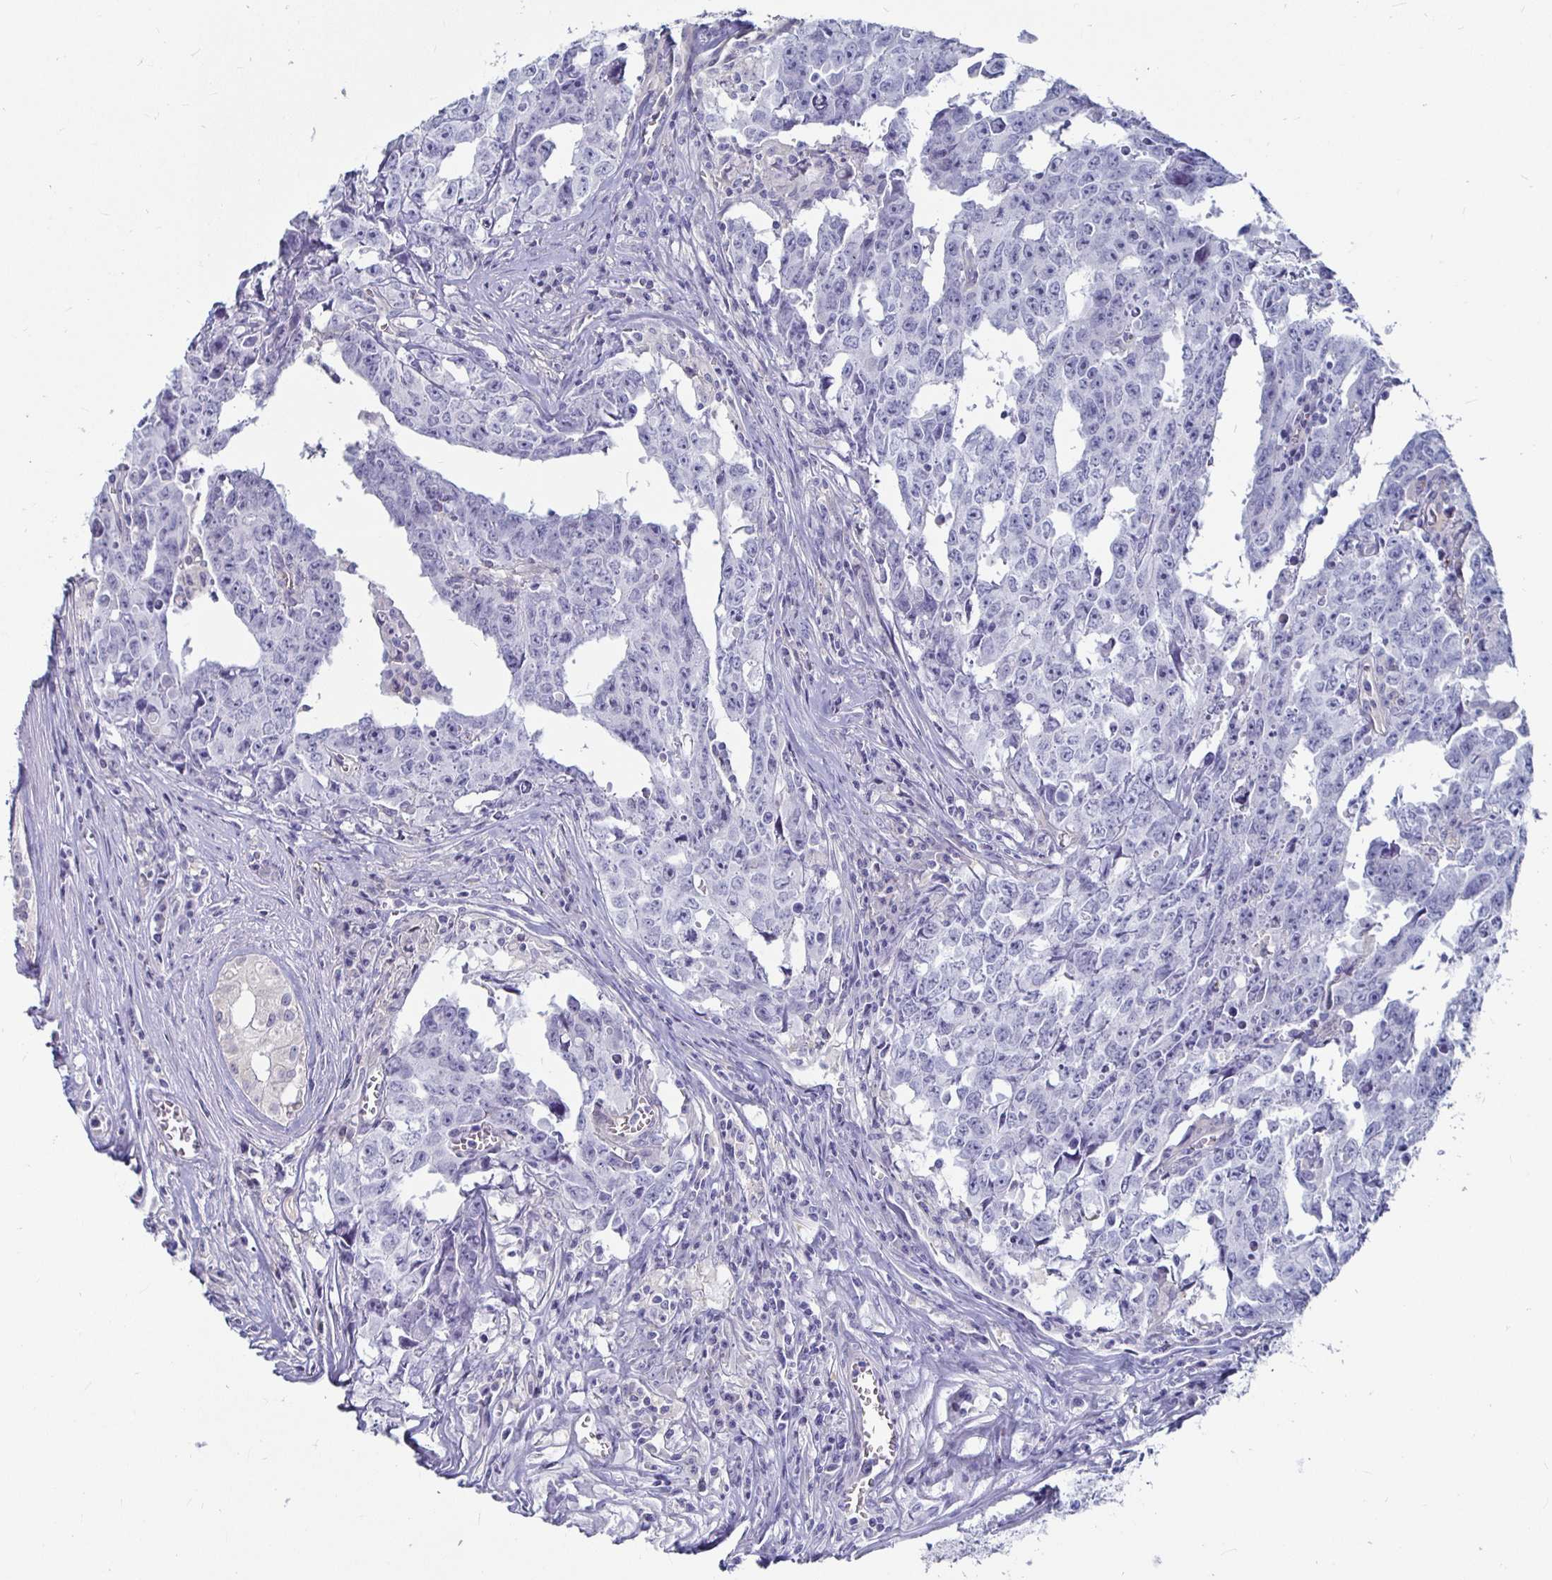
{"staining": {"intensity": "negative", "quantity": "none", "location": "none"}, "tissue": "testis cancer", "cell_type": "Tumor cells", "image_type": "cancer", "snomed": [{"axis": "morphology", "description": "Carcinoma, Embryonal, NOS"}, {"axis": "topography", "description": "Testis"}], "caption": "Immunohistochemistry (IHC) of human testis embryonal carcinoma exhibits no expression in tumor cells.", "gene": "CA9", "patient": {"sex": "male", "age": 22}}